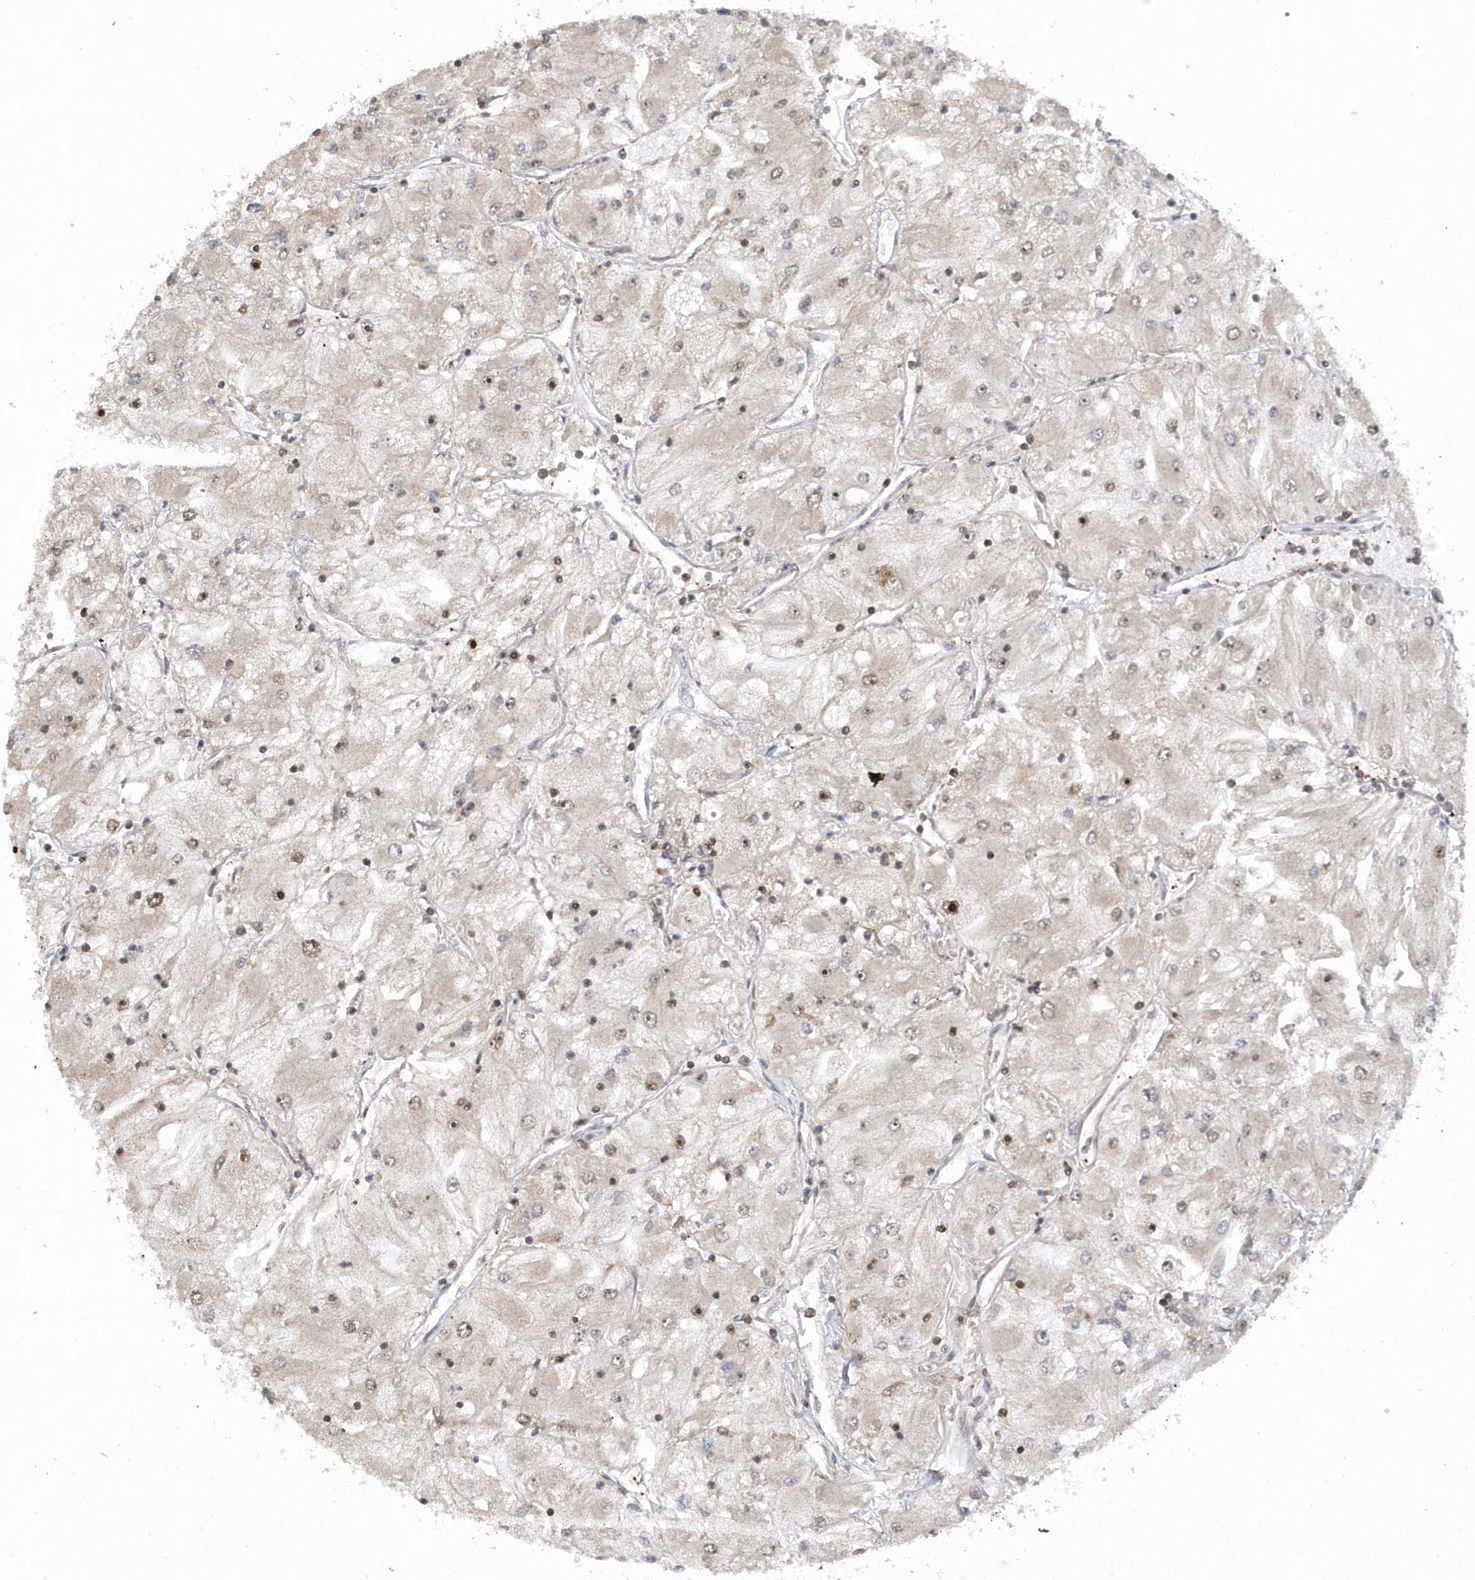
{"staining": {"intensity": "moderate", "quantity": "25%-75%", "location": "cytoplasmic/membranous,nuclear"}, "tissue": "renal cancer", "cell_type": "Tumor cells", "image_type": "cancer", "snomed": [{"axis": "morphology", "description": "Adenocarcinoma, NOS"}, {"axis": "topography", "description": "Kidney"}], "caption": "Renal adenocarcinoma stained with a brown dye exhibits moderate cytoplasmic/membranous and nuclear positive staining in approximately 25%-75% of tumor cells.", "gene": "ACYP1", "patient": {"sex": "male", "age": 80}}